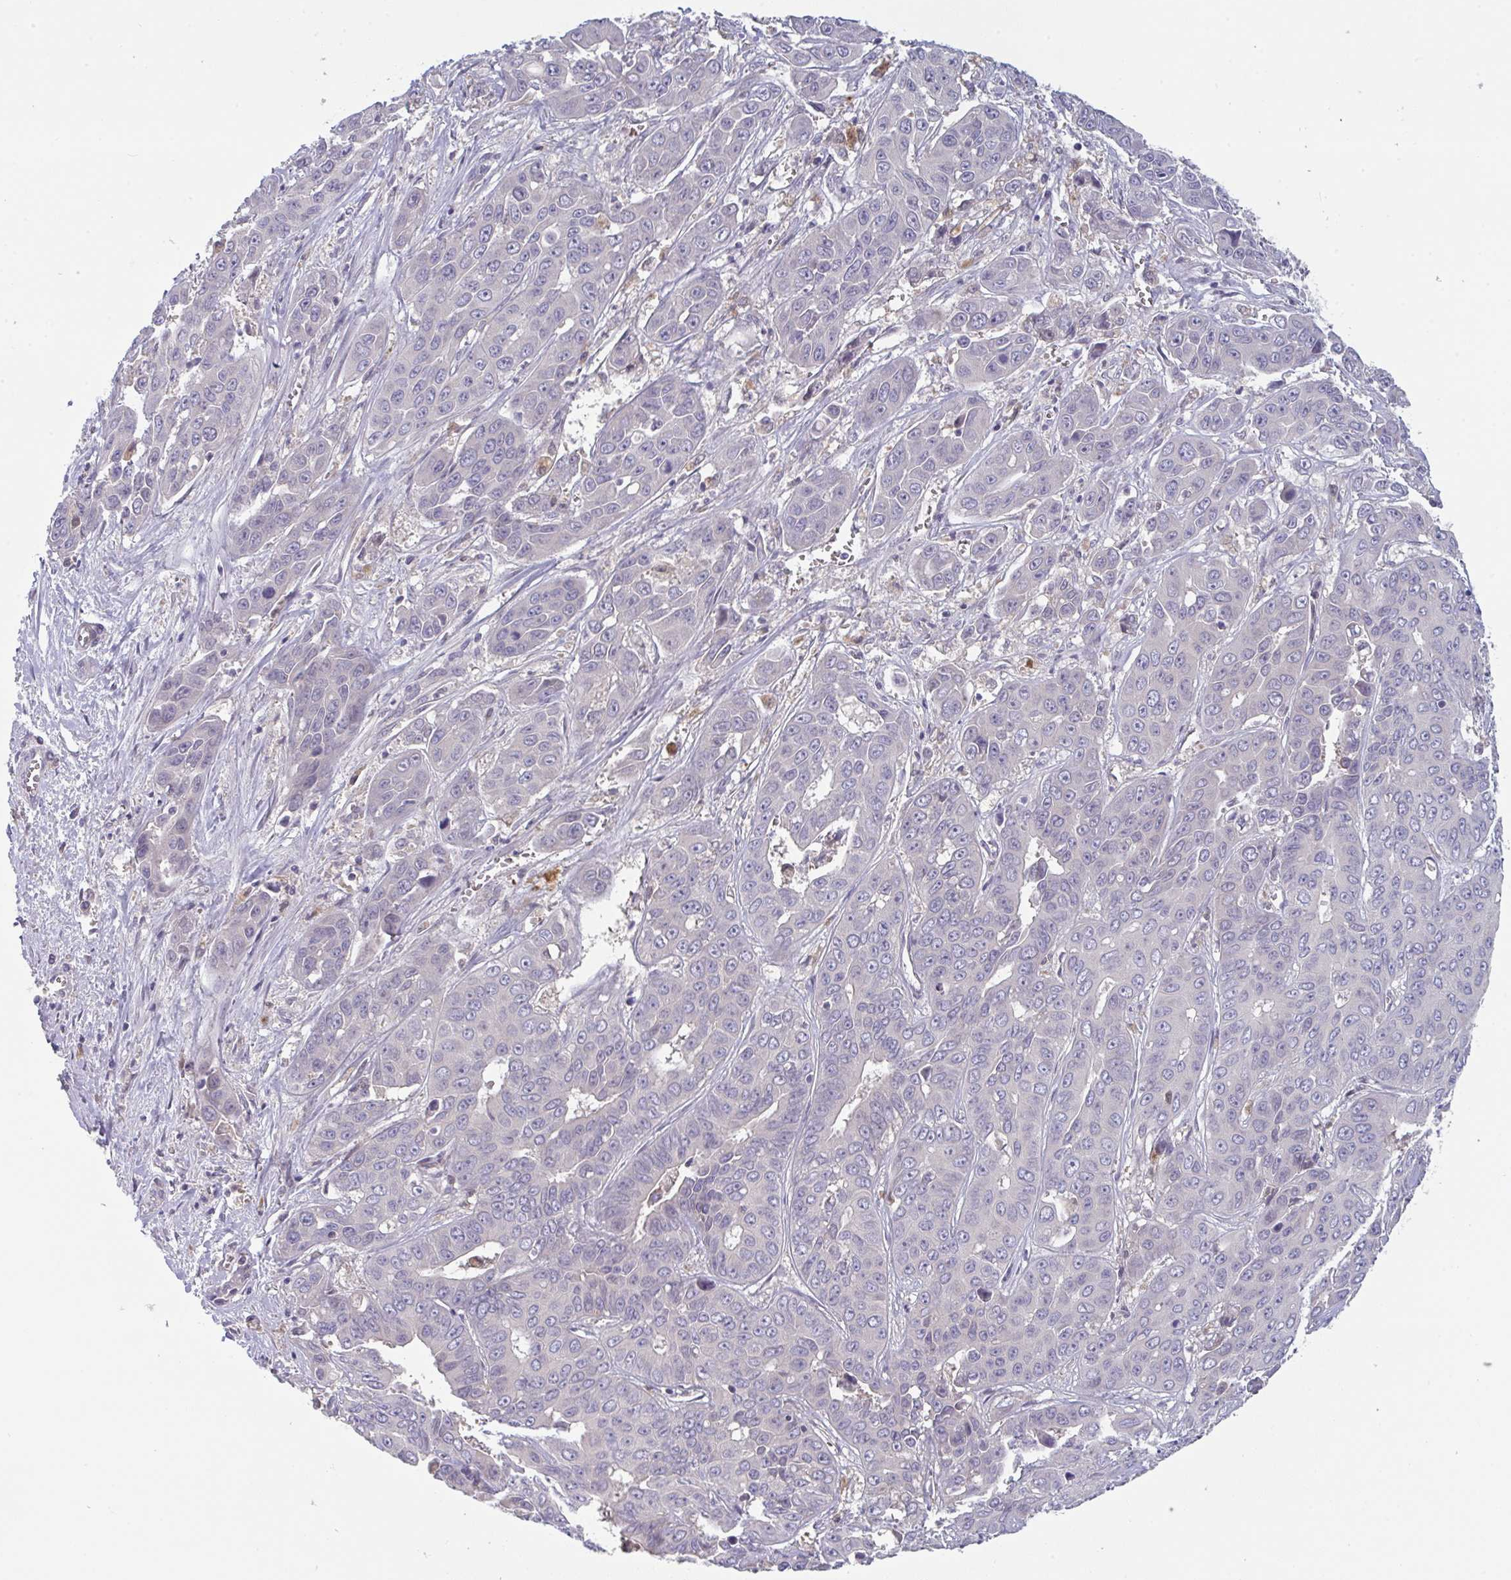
{"staining": {"intensity": "negative", "quantity": "none", "location": "none"}, "tissue": "liver cancer", "cell_type": "Tumor cells", "image_type": "cancer", "snomed": [{"axis": "morphology", "description": "Cholangiocarcinoma"}, {"axis": "topography", "description": "Liver"}], "caption": "Liver cancer was stained to show a protein in brown. There is no significant positivity in tumor cells.", "gene": "PTPRD", "patient": {"sex": "female", "age": 52}}